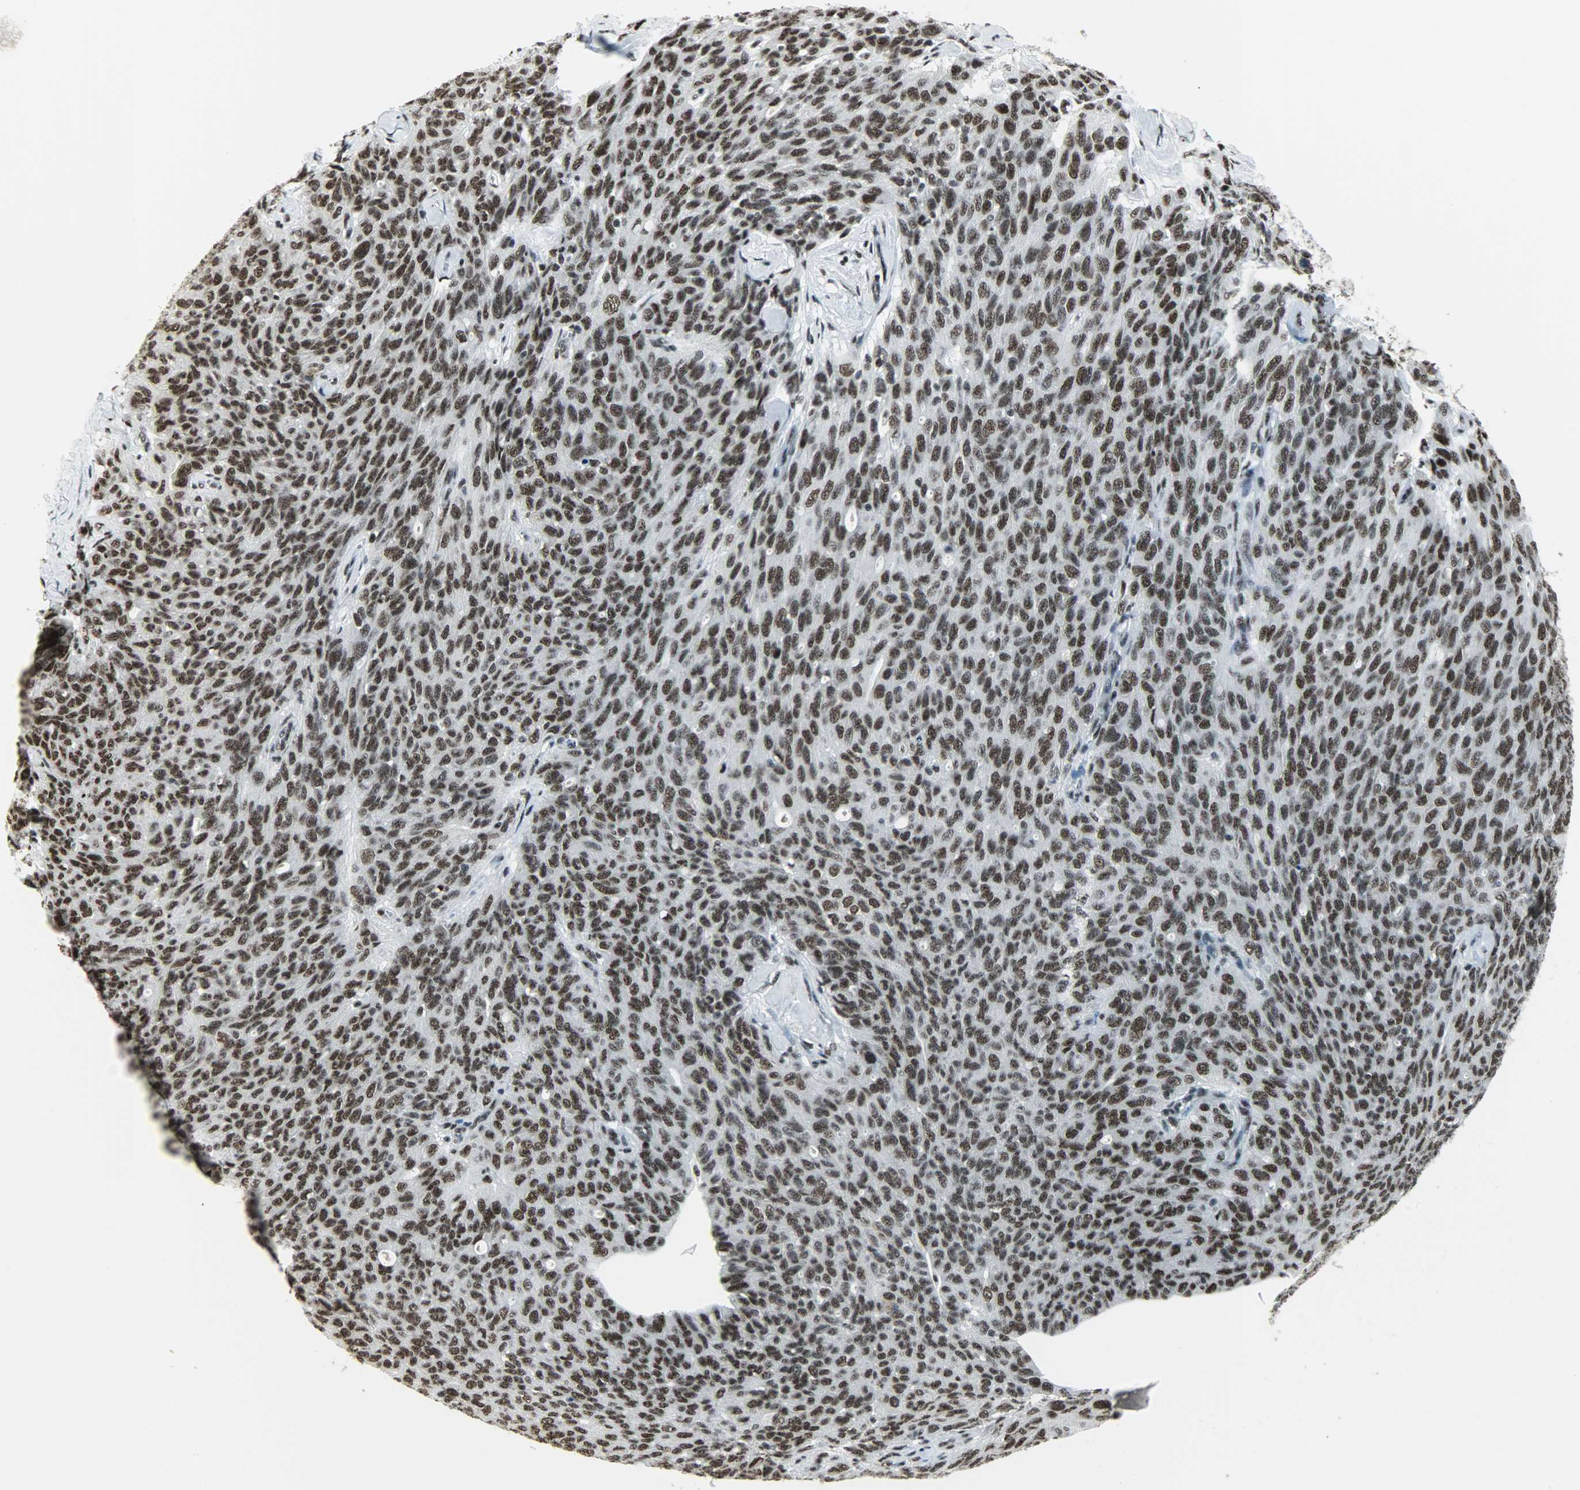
{"staining": {"intensity": "strong", "quantity": ">75%", "location": "nuclear"}, "tissue": "ovarian cancer", "cell_type": "Tumor cells", "image_type": "cancer", "snomed": [{"axis": "morphology", "description": "Carcinoma, endometroid"}, {"axis": "topography", "description": "Ovary"}], "caption": "Endometroid carcinoma (ovarian) stained with DAB (3,3'-diaminobenzidine) immunohistochemistry reveals high levels of strong nuclear staining in approximately >75% of tumor cells.", "gene": "SNRPA", "patient": {"sex": "female", "age": 60}}